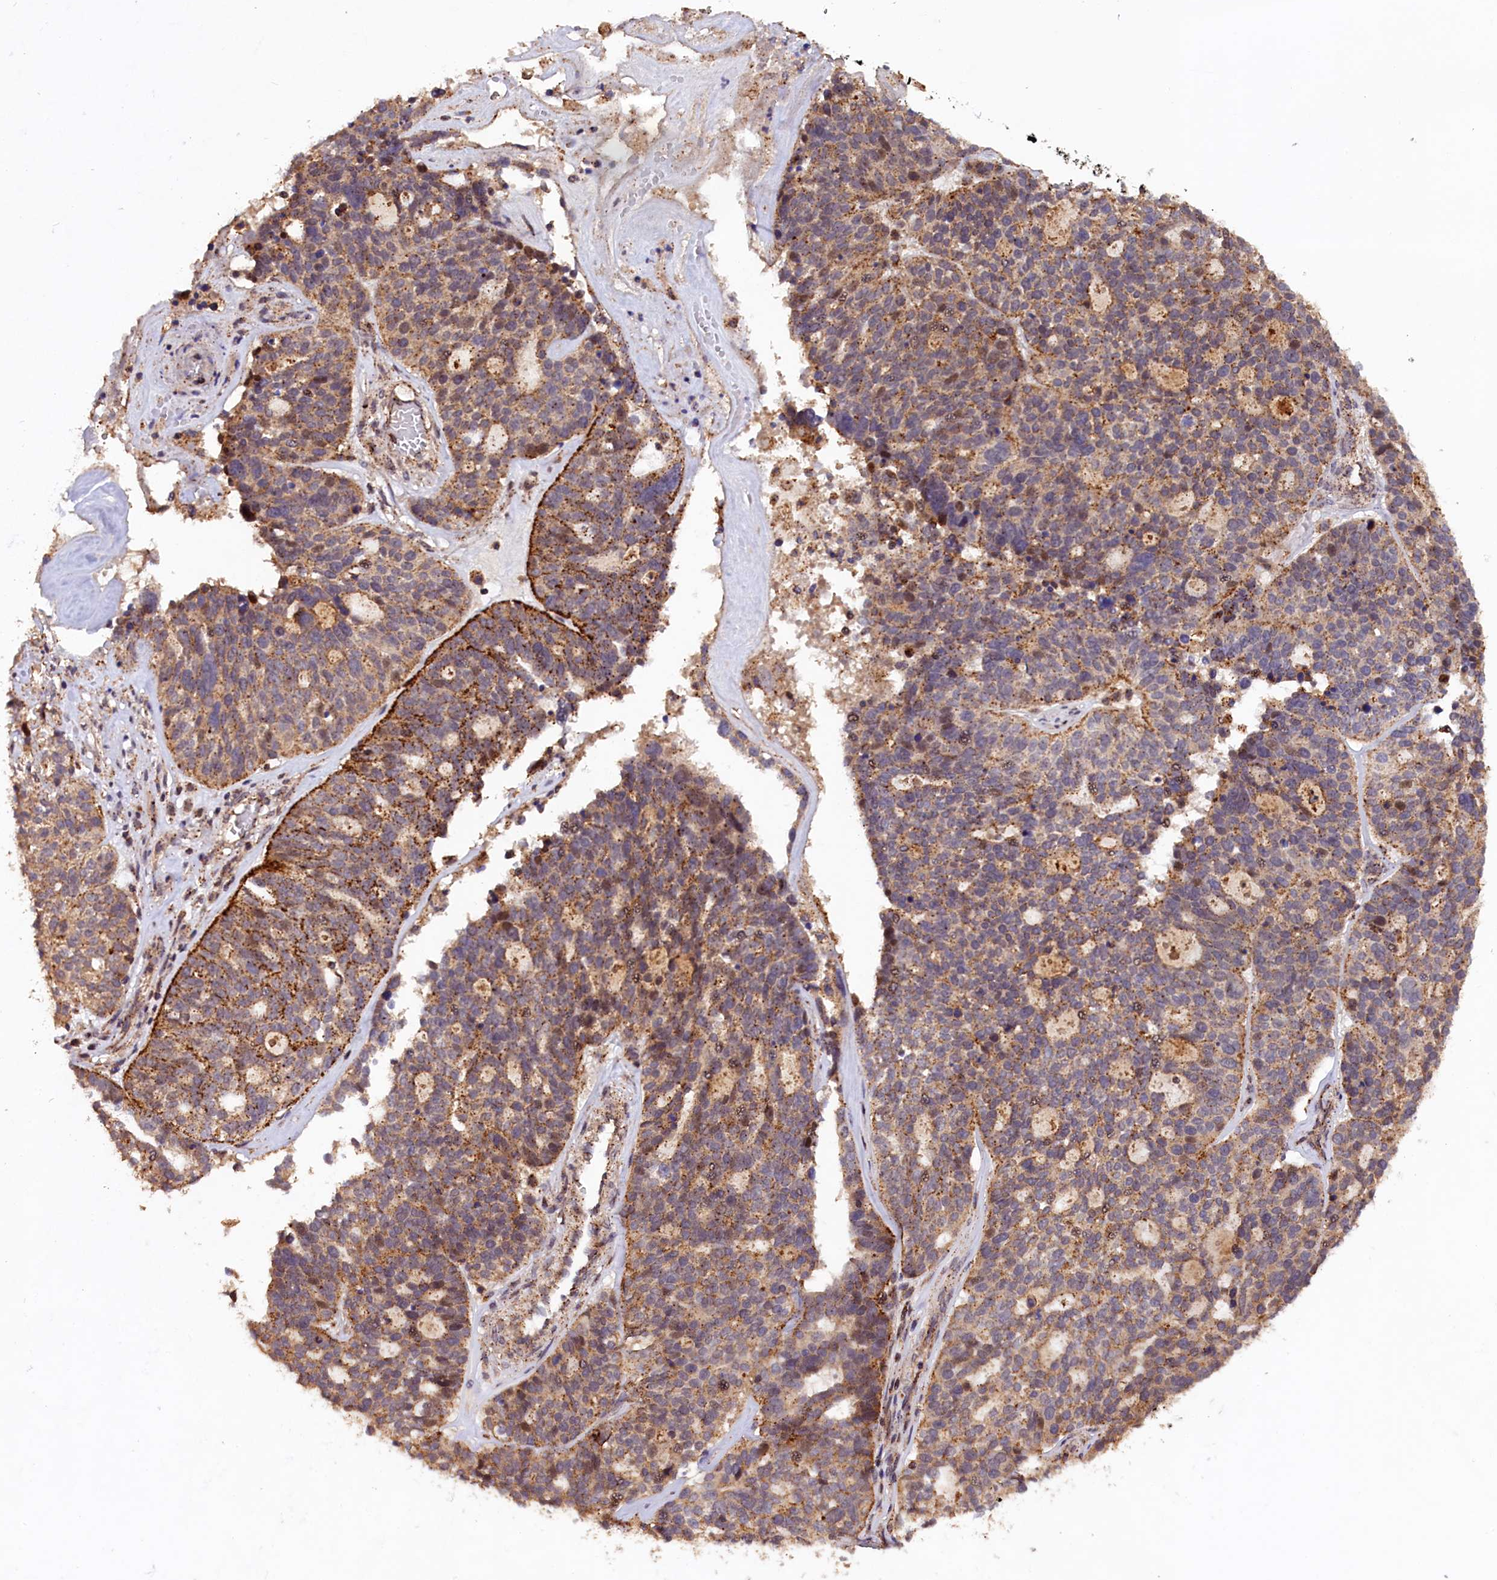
{"staining": {"intensity": "strong", "quantity": "25%-75%", "location": "cytoplasmic/membranous"}, "tissue": "ovarian cancer", "cell_type": "Tumor cells", "image_type": "cancer", "snomed": [{"axis": "morphology", "description": "Cystadenocarcinoma, serous, NOS"}, {"axis": "topography", "description": "Ovary"}], "caption": "IHC photomicrograph of ovarian cancer (serous cystadenocarcinoma) stained for a protein (brown), which reveals high levels of strong cytoplasmic/membranous staining in about 25%-75% of tumor cells.", "gene": "IST1", "patient": {"sex": "female", "age": 59}}